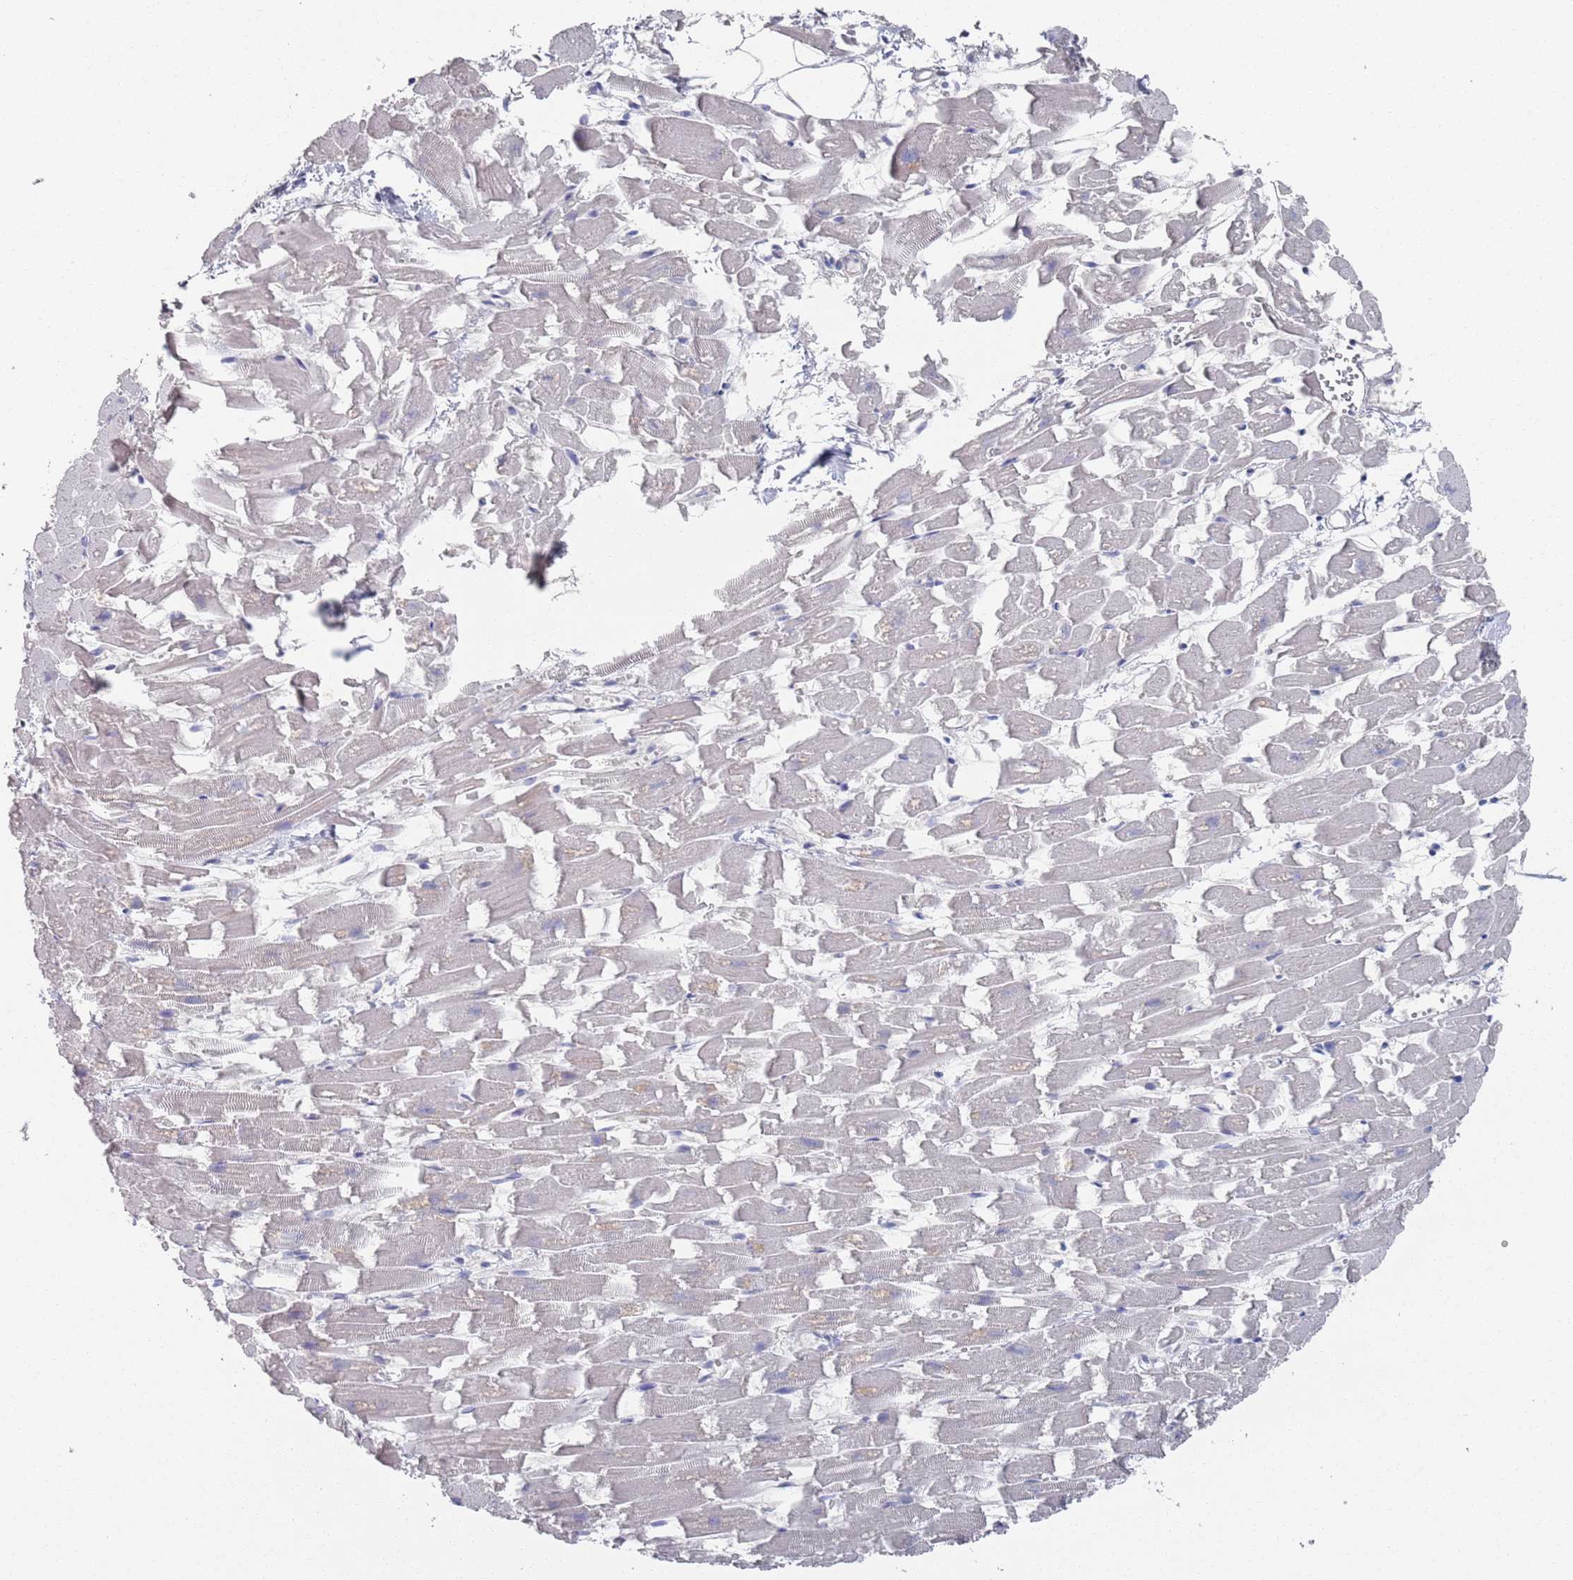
{"staining": {"intensity": "negative", "quantity": "none", "location": "none"}, "tissue": "heart muscle", "cell_type": "Cardiomyocytes", "image_type": "normal", "snomed": [{"axis": "morphology", "description": "Normal tissue, NOS"}, {"axis": "topography", "description": "Heart"}], "caption": "Histopathology image shows no protein expression in cardiomyocytes of normal heart muscle. (DAB (3,3'-diaminobenzidine) IHC visualized using brightfield microscopy, high magnification).", "gene": "PROM2", "patient": {"sex": "female", "age": 64}}